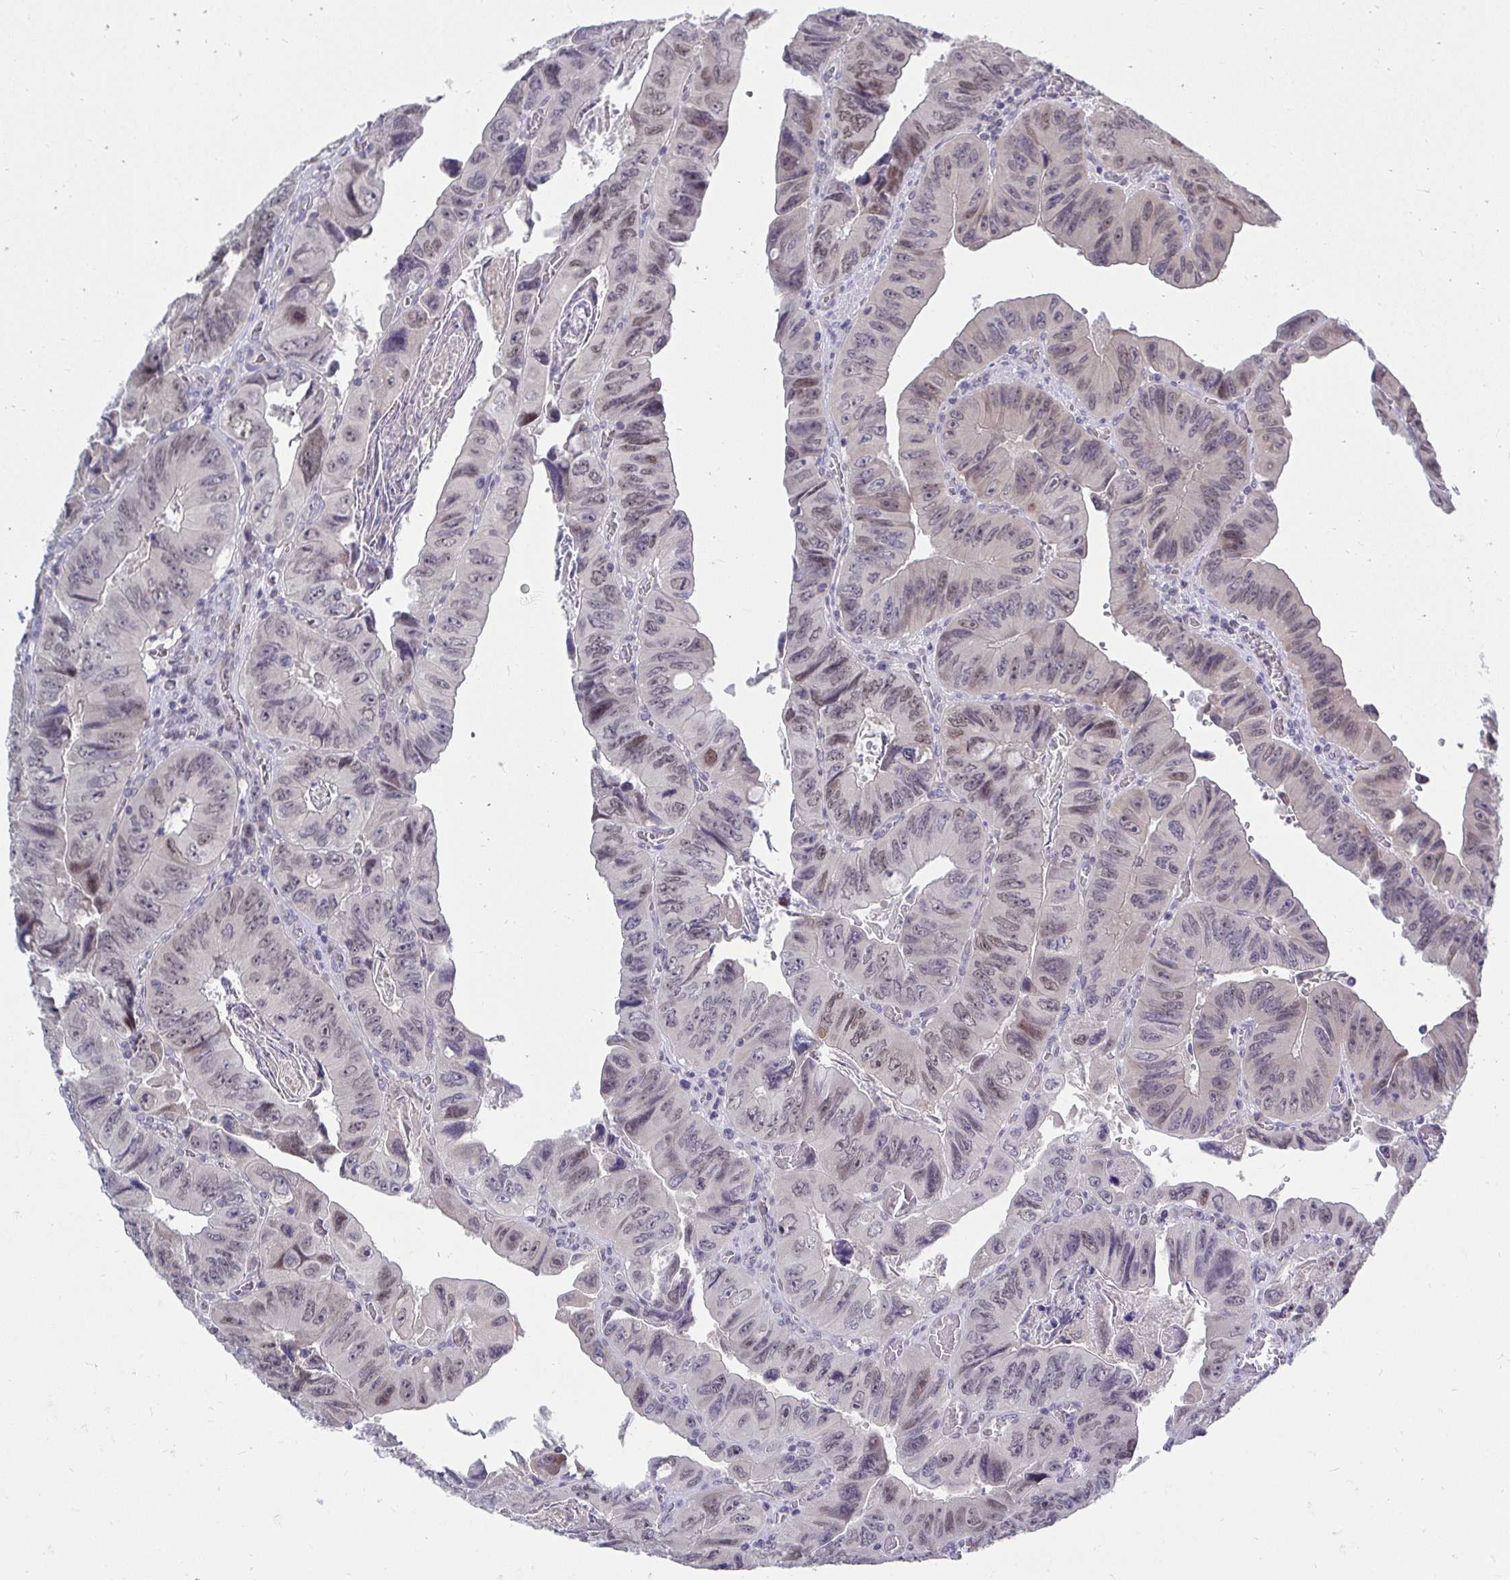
{"staining": {"intensity": "weak", "quantity": "25%-75%", "location": "nuclear"}, "tissue": "colorectal cancer", "cell_type": "Tumor cells", "image_type": "cancer", "snomed": [{"axis": "morphology", "description": "Adenocarcinoma, NOS"}, {"axis": "topography", "description": "Colon"}], "caption": "Approximately 25%-75% of tumor cells in adenocarcinoma (colorectal) reveal weak nuclear protein staining as visualized by brown immunohistochemical staining.", "gene": "MROH8", "patient": {"sex": "female", "age": 84}}